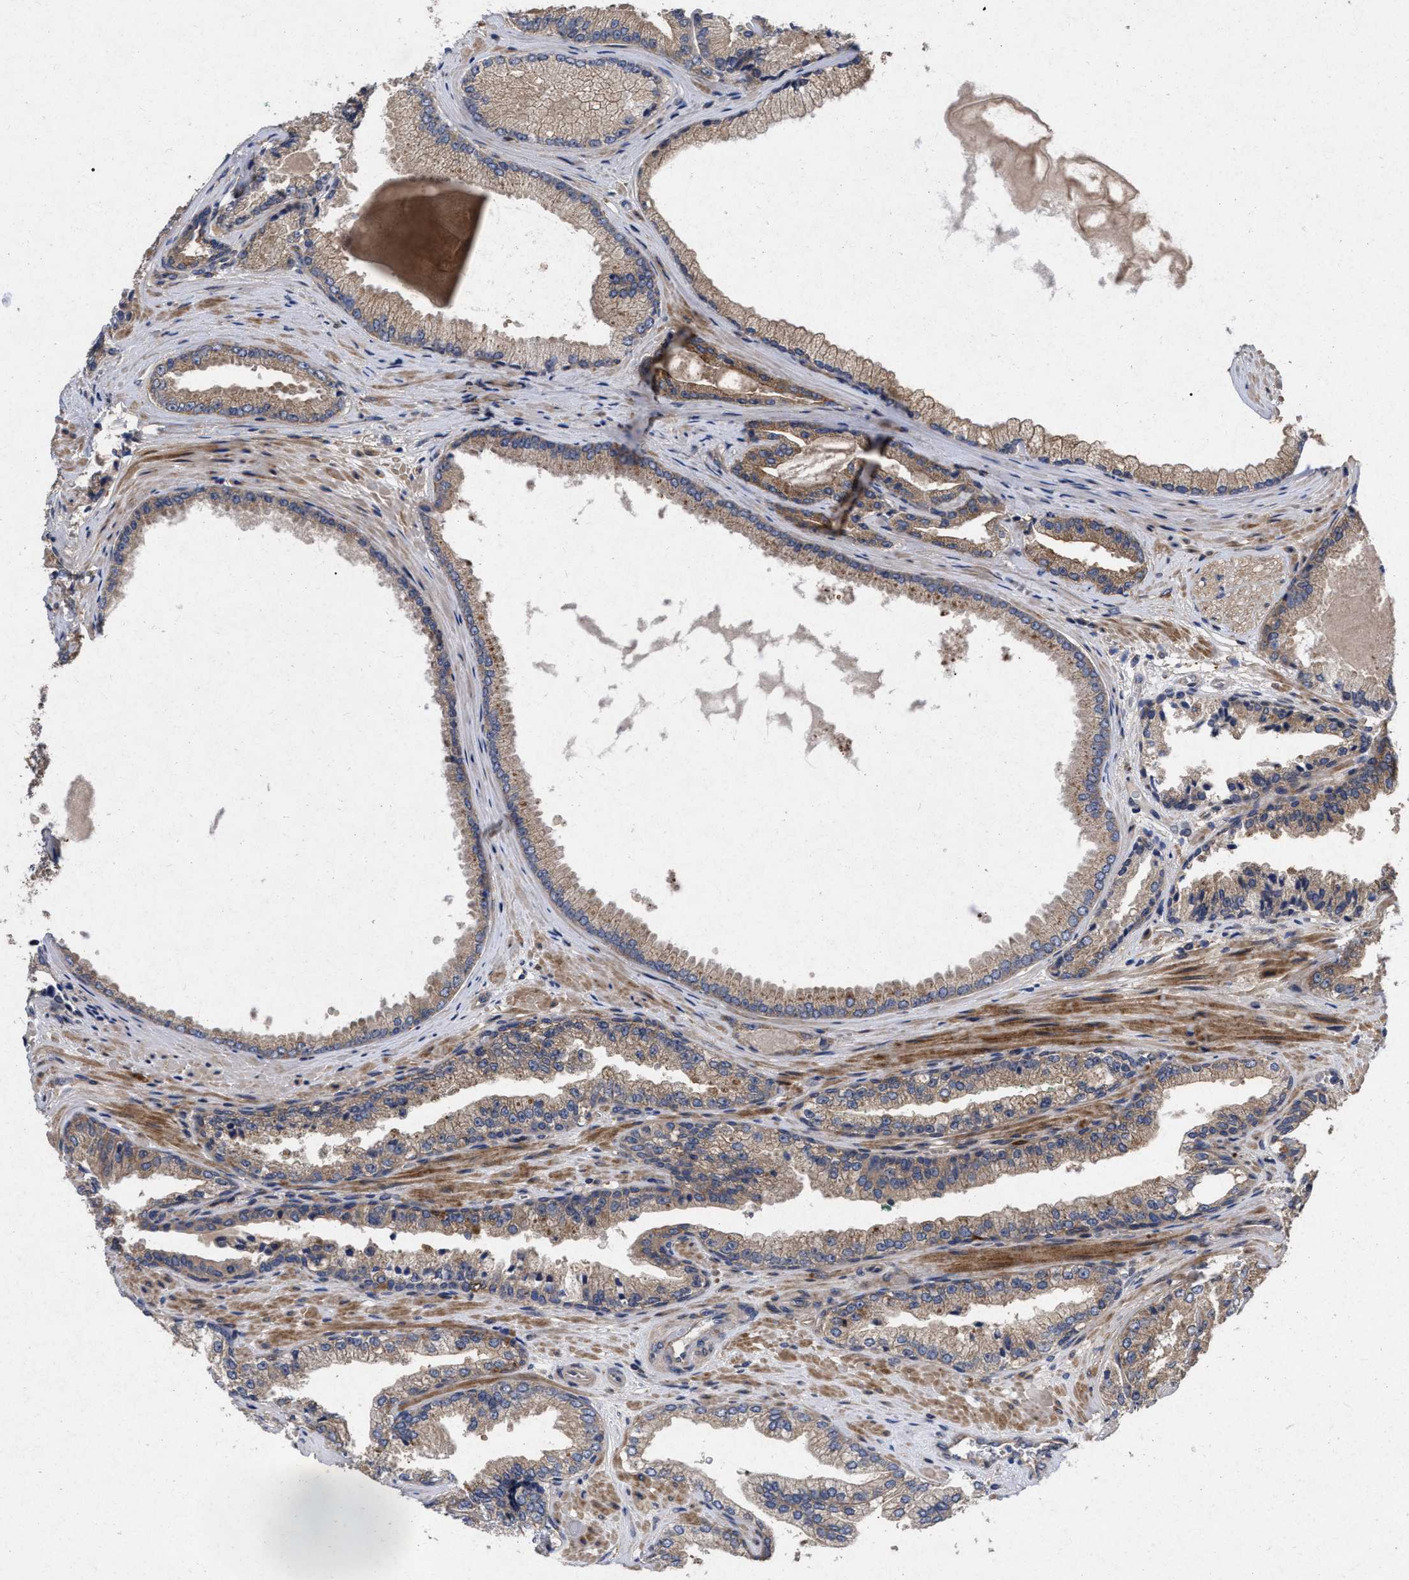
{"staining": {"intensity": "weak", "quantity": ">75%", "location": "cytoplasmic/membranous"}, "tissue": "prostate cancer", "cell_type": "Tumor cells", "image_type": "cancer", "snomed": [{"axis": "morphology", "description": "Adenocarcinoma, High grade"}, {"axis": "topography", "description": "Prostate"}], "caption": "IHC photomicrograph of high-grade adenocarcinoma (prostate) stained for a protein (brown), which demonstrates low levels of weak cytoplasmic/membranous expression in about >75% of tumor cells.", "gene": "CDKN2C", "patient": {"sex": "male", "age": 71}}